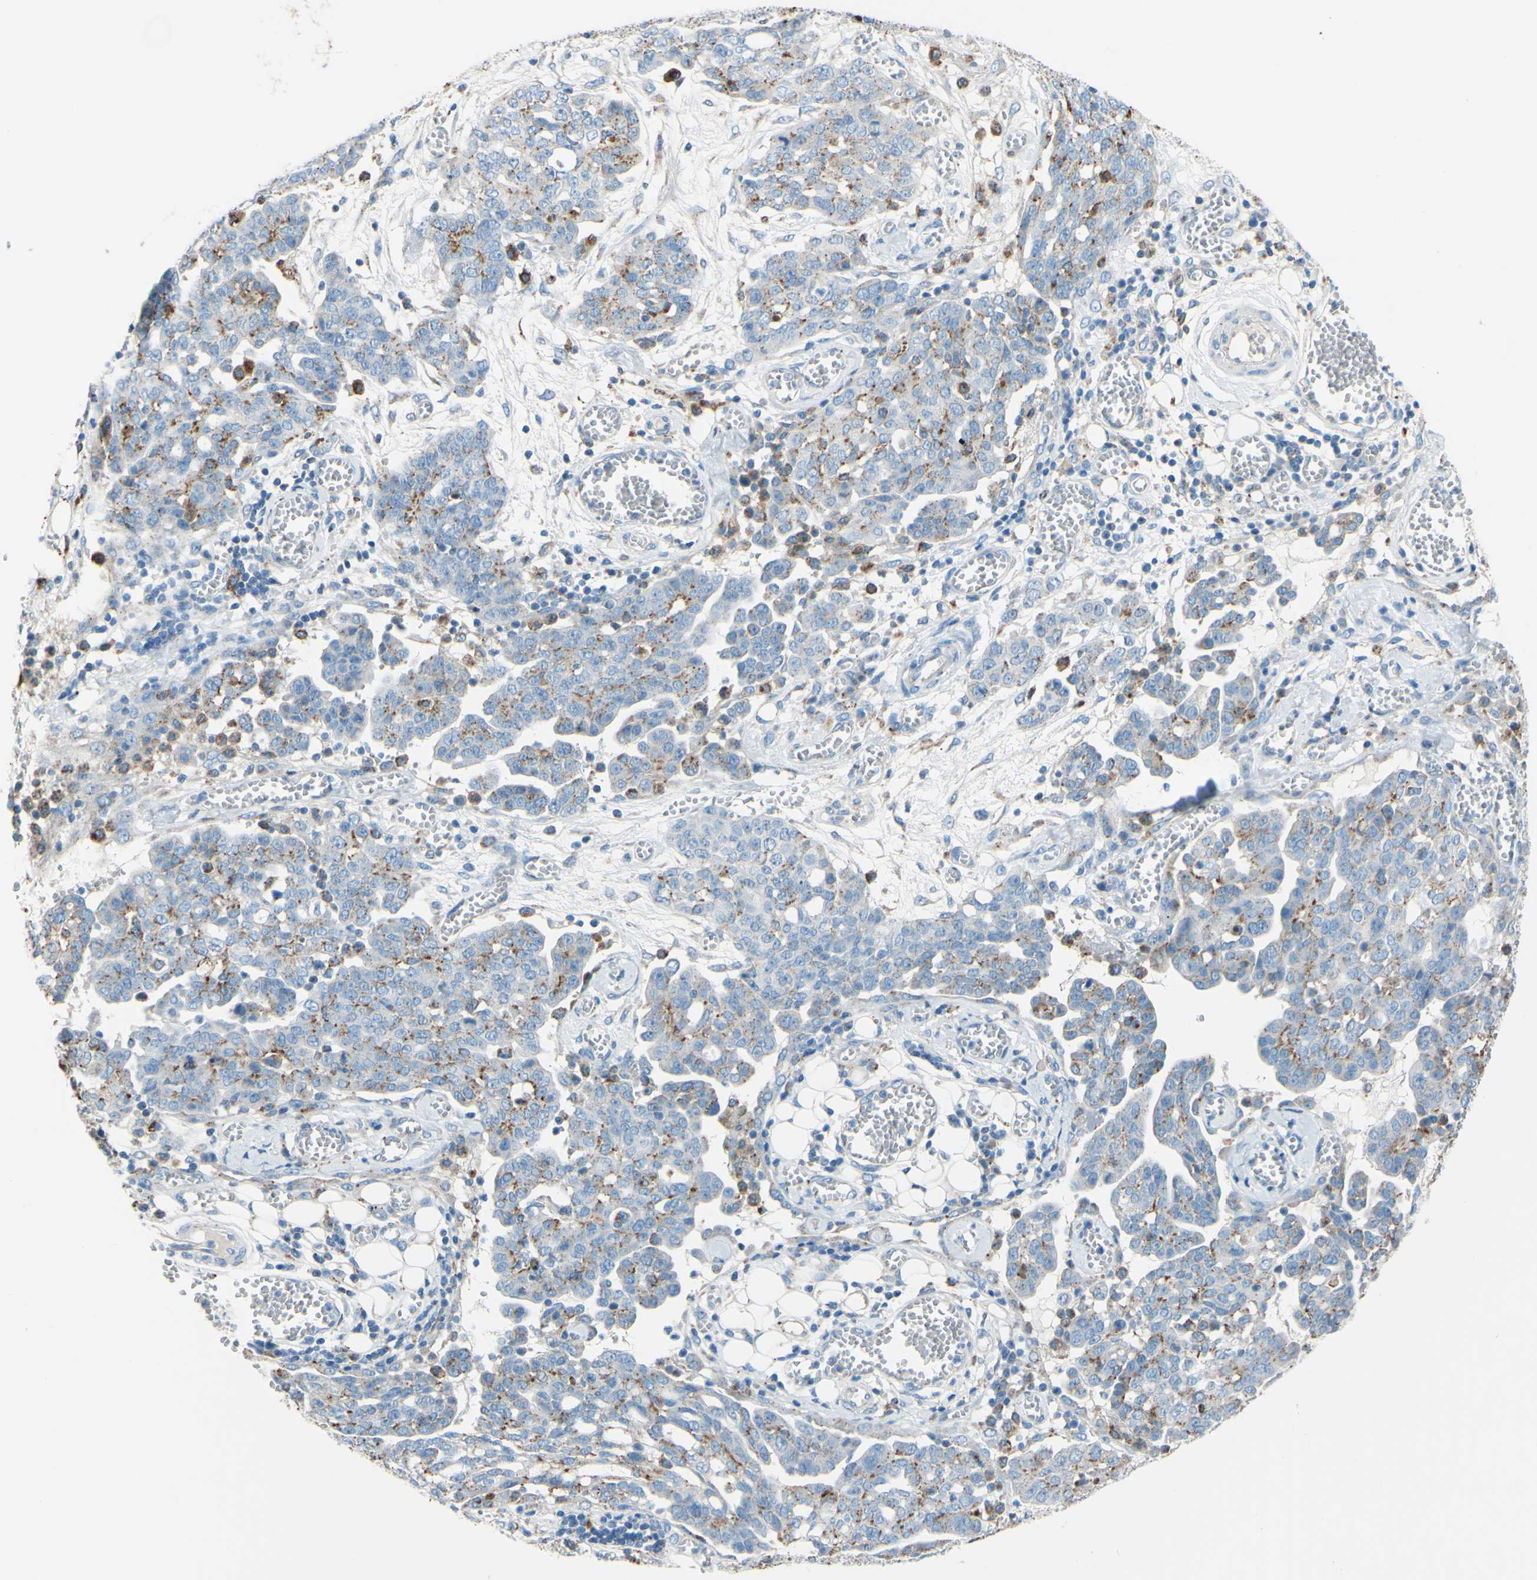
{"staining": {"intensity": "moderate", "quantity": "<25%", "location": "cytoplasmic/membranous"}, "tissue": "ovarian cancer", "cell_type": "Tumor cells", "image_type": "cancer", "snomed": [{"axis": "morphology", "description": "Cystadenocarcinoma, serous, NOS"}, {"axis": "topography", "description": "Soft tissue"}, {"axis": "topography", "description": "Ovary"}], "caption": "Moderate cytoplasmic/membranous protein positivity is seen in about <25% of tumor cells in serous cystadenocarcinoma (ovarian).", "gene": "CTSD", "patient": {"sex": "female", "age": 57}}